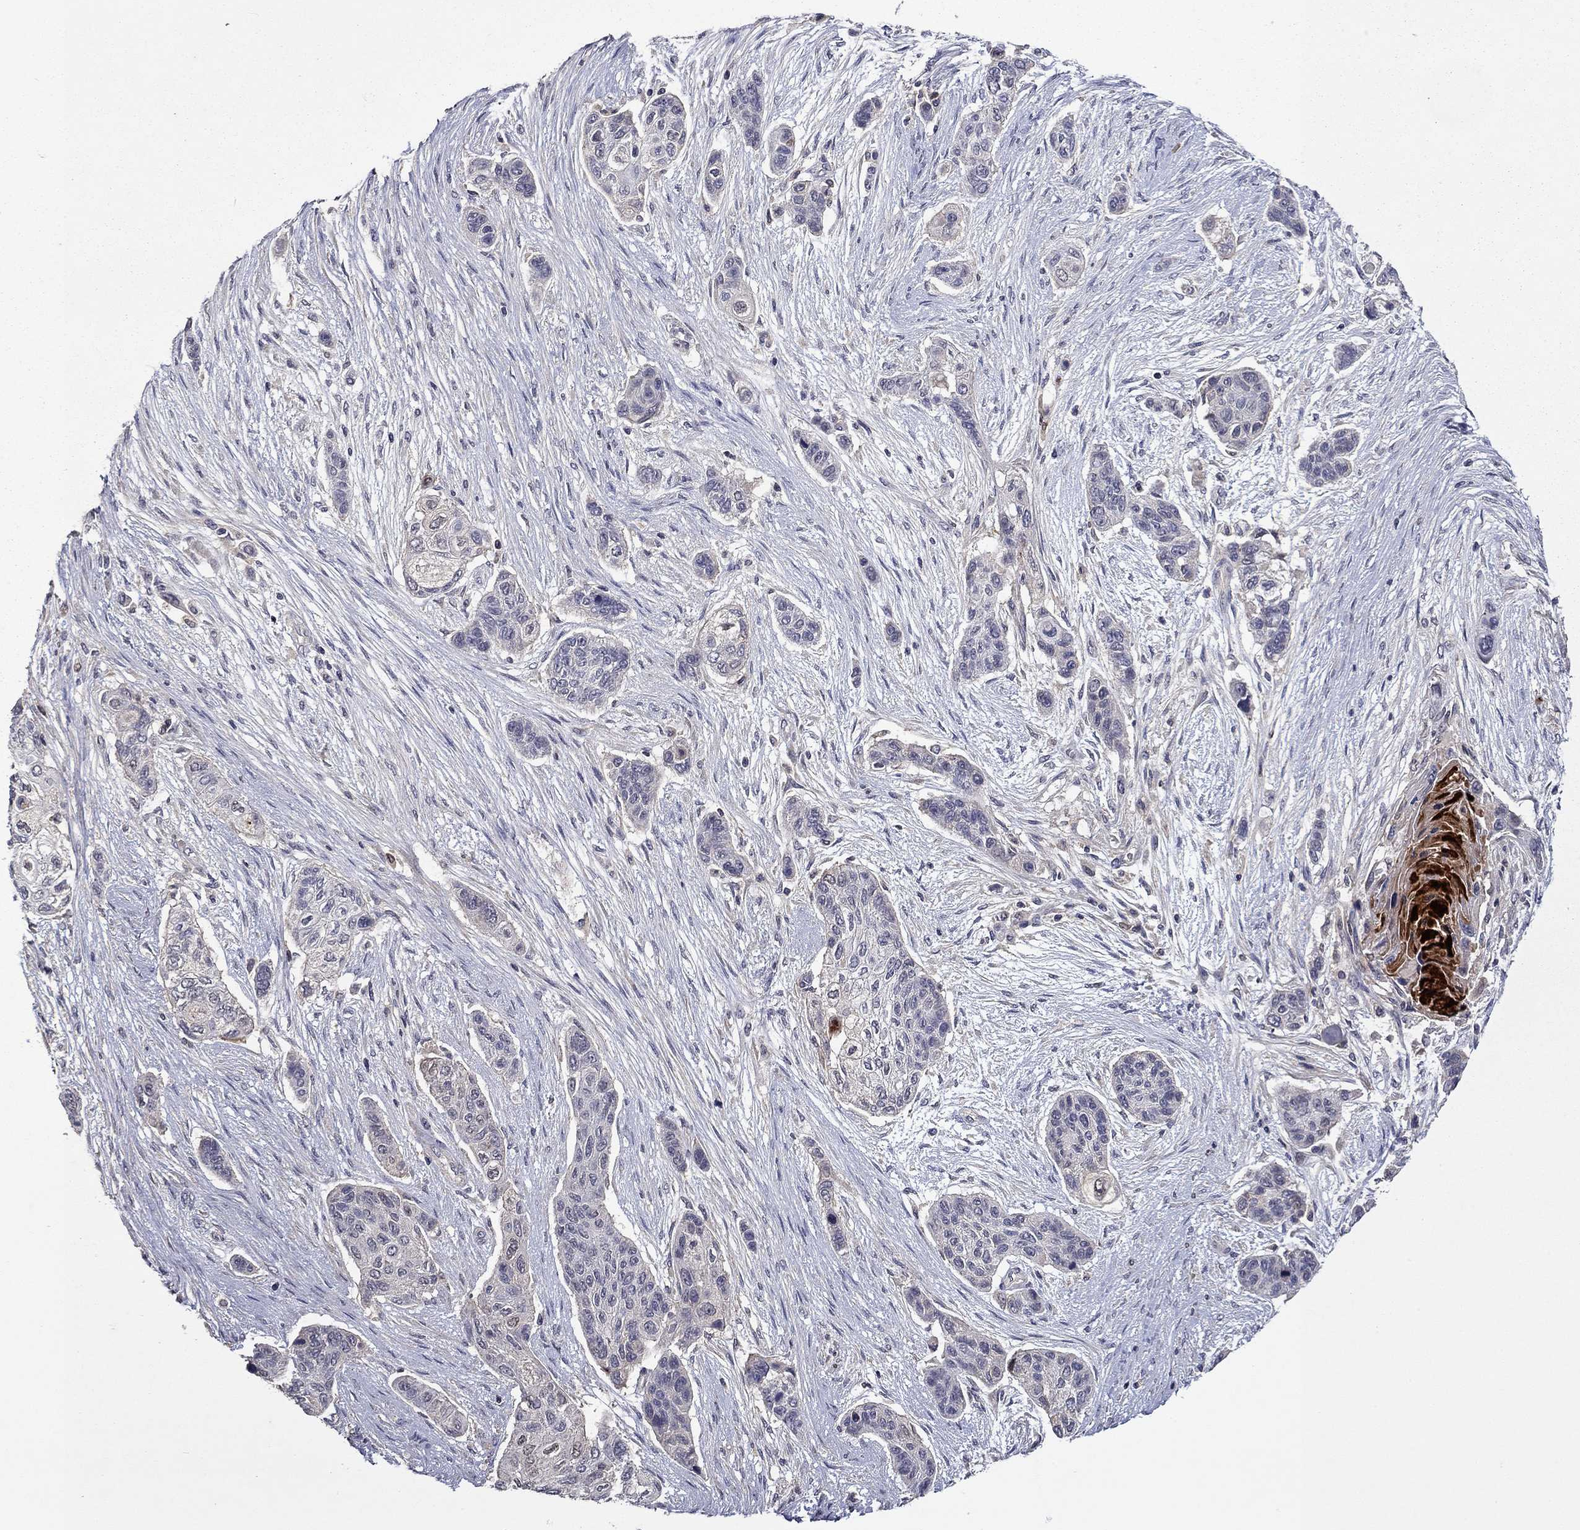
{"staining": {"intensity": "negative", "quantity": "none", "location": "none"}, "tissue": "lung cancer", "cell_type": "Tumor cells", "image_type": "cancer", "snomed": [{"axis": "morphology", "description": "Squamous cell carcinoma, NOS"}, {"axis": "topography", "description": "Lung"}], "caption": "The histopathology image shows no significant staining in tumor cells of lung squamous cell carcinoma.", "gene": "SATB1", "patient": {"sex": "male", "age": 69}}